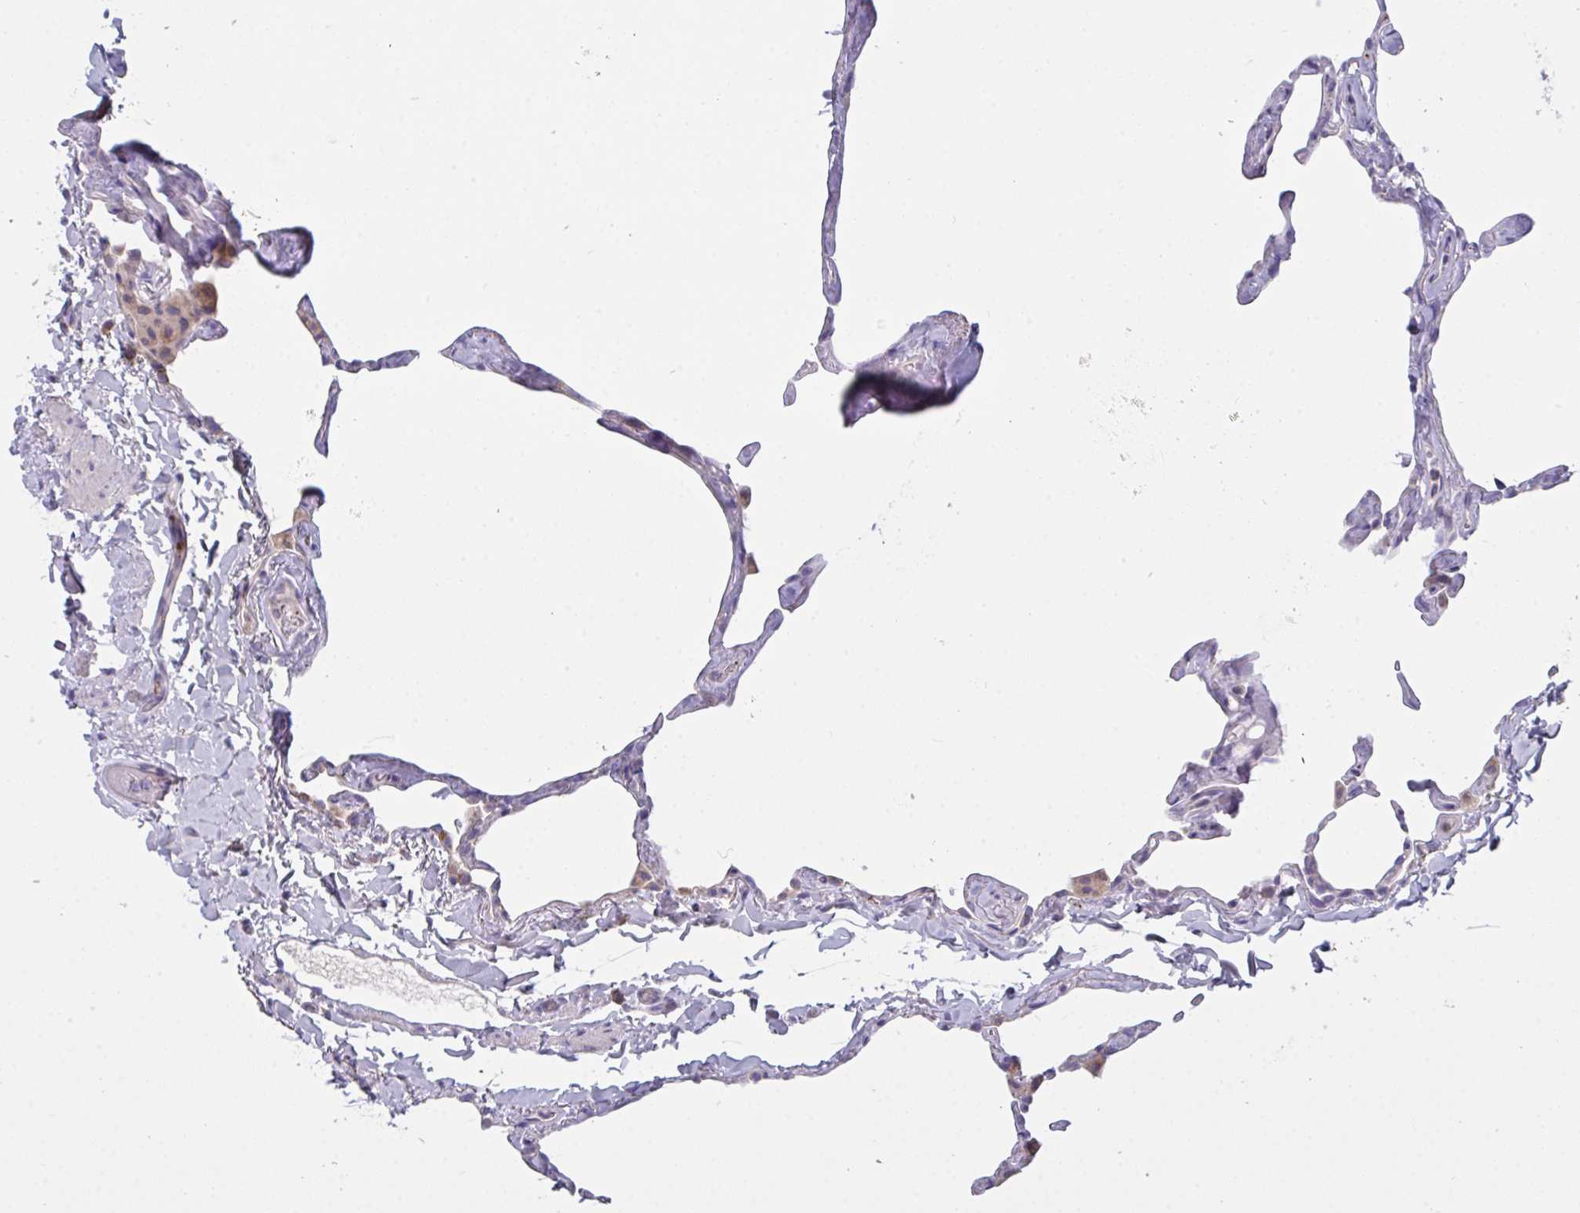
{"staining": {"intensity": "negative", "quantity": "none", "location": "none"}, "tissue": "lung", "cell_type": "Alveolar cells", "image_type": "normal", "snomed": [{"axis": "morphology", "description": "Normal tissue, NOS"}, {"axis": "topography", "description": "Lung"}], "caption": "IHC histopathology image of benign lung: human lung stained with DAB (3,3'-diaminobenzidine) displays no significant protein positivity in alveolar cells. (DAB (3,3'-diaminobenzidine) immunohistochemistry (IHC), high magnification).", "gene": "MRPS2", "patient": {"sex": "male", "age": 65}}